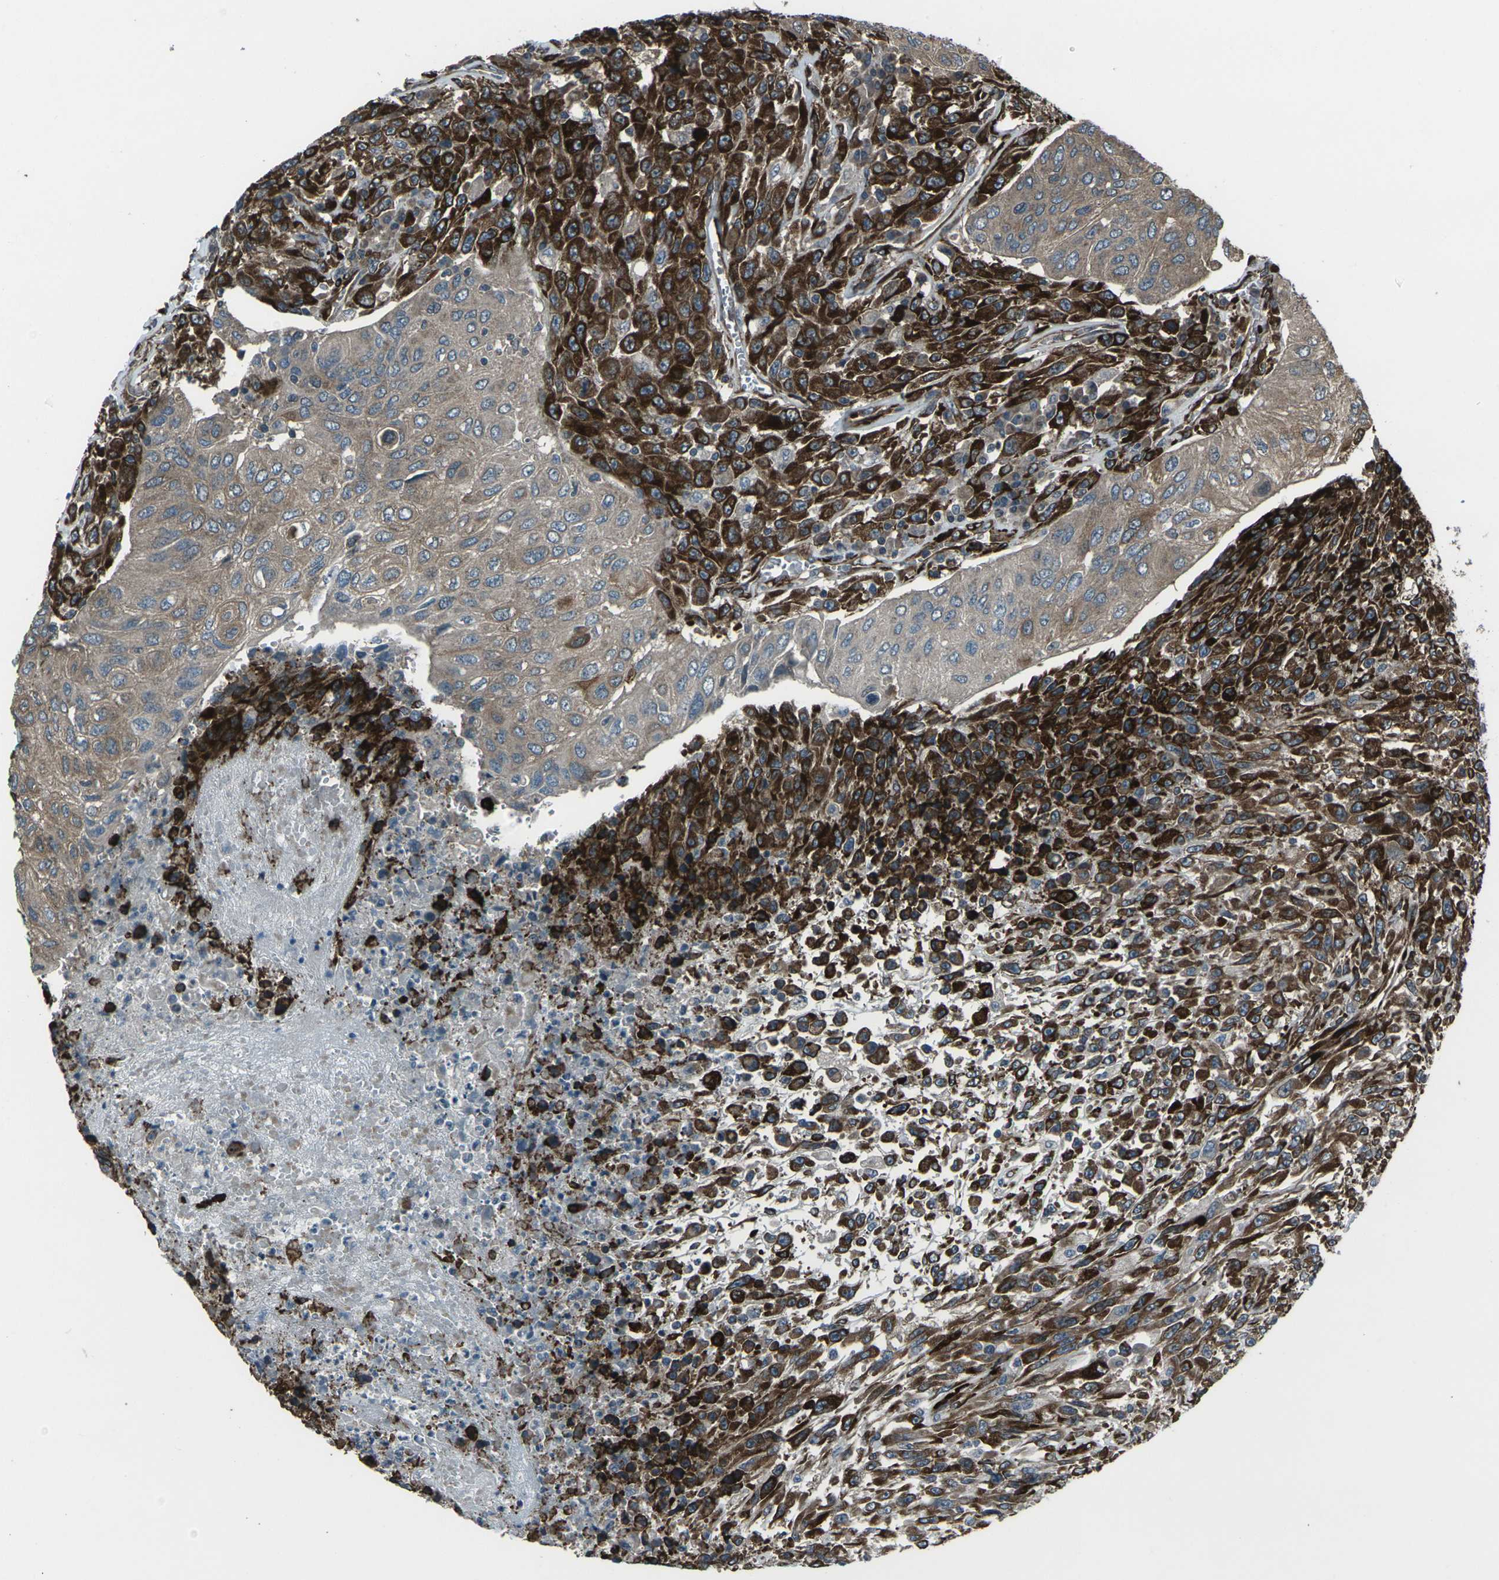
{"staining": {"intensity": "strong", "quantity": ">75%", "location": "cytoplasmic/membranous"}, "tissue": "urothelial cancer", "cell_type": "Tumor cells", "image_type": "cancer", "snomed": [{"axis": "morphology", "description": "Urothelial carcinoma, High grade"}, {"axis": "topography", "description": "Urinary bladder"}], "caption": "An IHC photomicrograph of tumor tissue is shown. Protein staining in brown shows strong cytoplasmic/membranous positivity in urothelial cancer within tumor cells. The protein of interest is stained brown, and the nuclei are stained in blue (DAB (3,3'-diaminobenzidine) IHC with brightfield microscopy, high magnification).", "gene": "LSMEM1", "patient": {"sex": "male", "age": 66}}